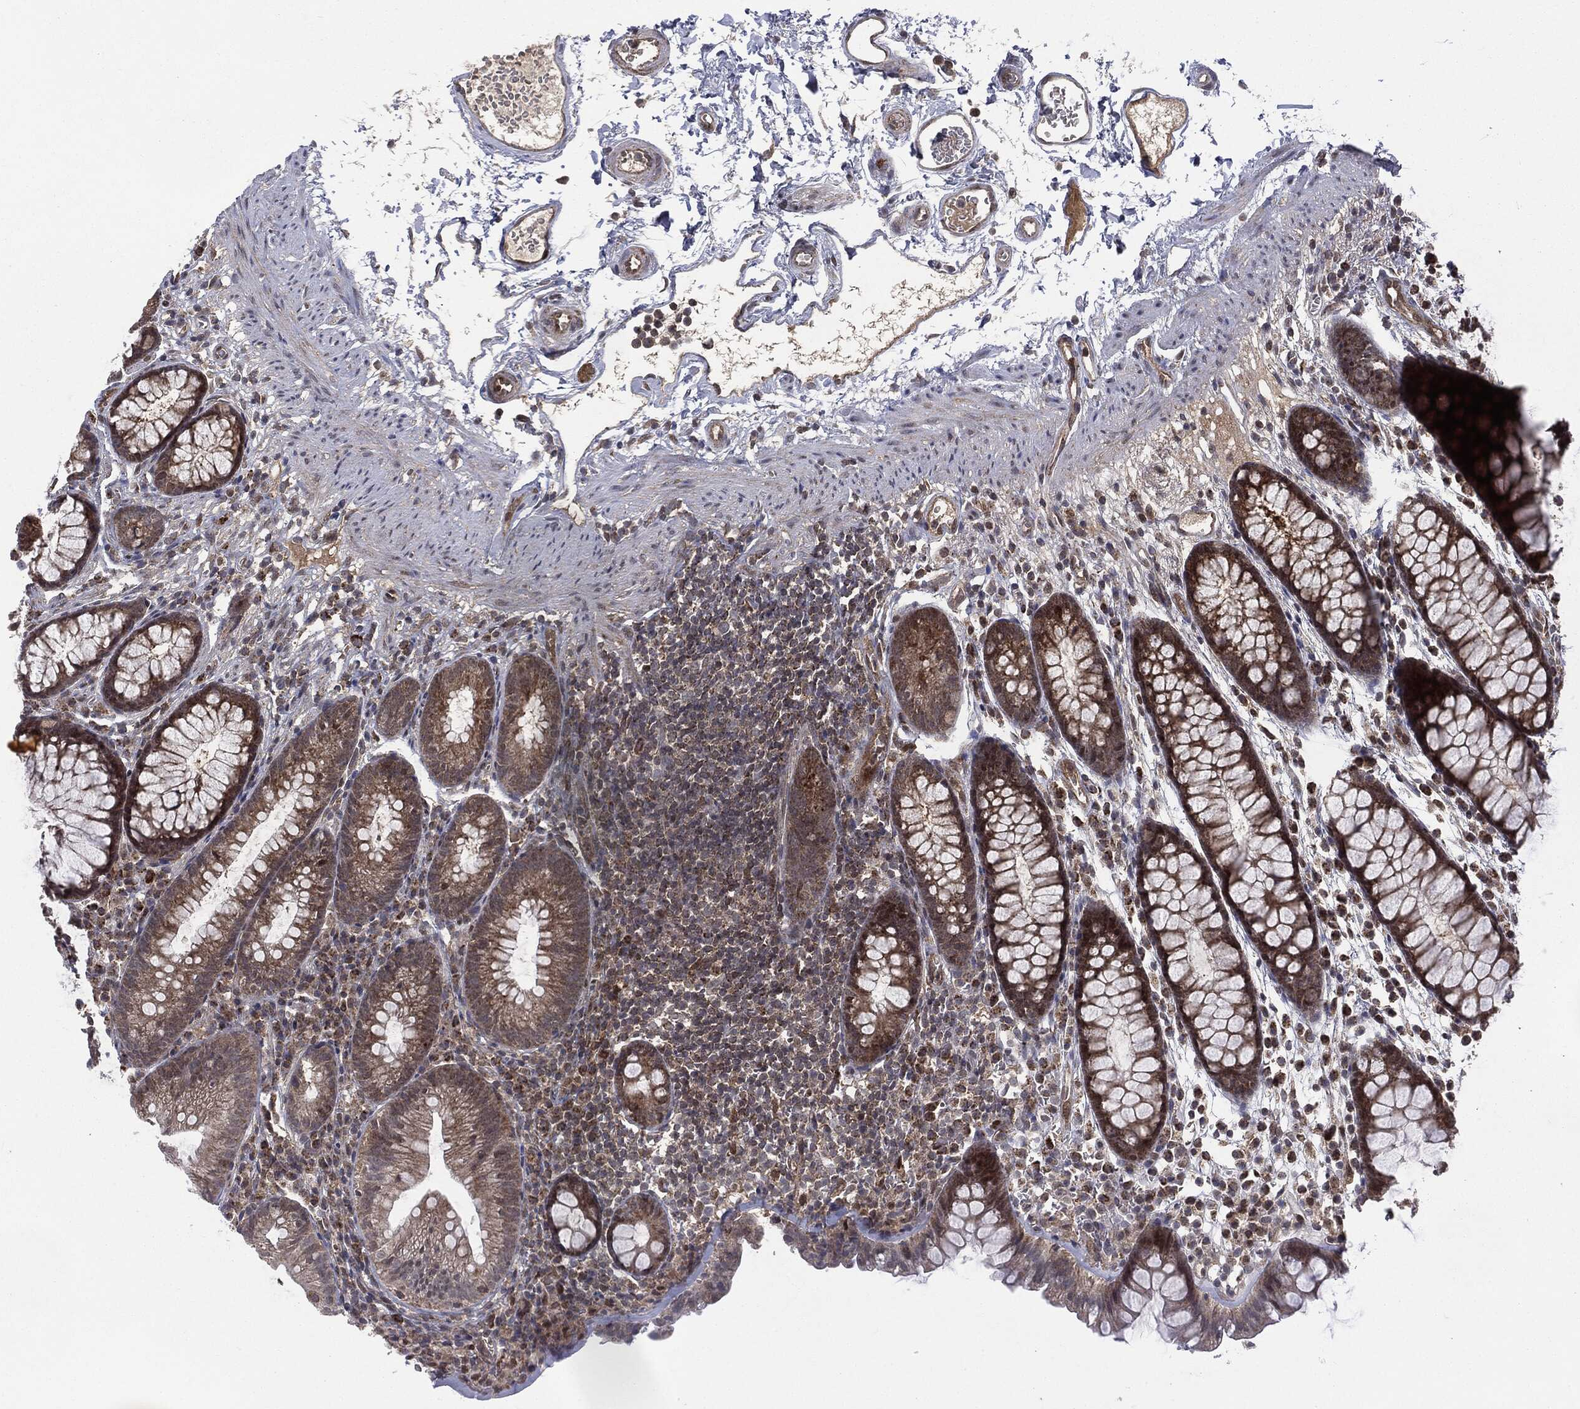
{"staining": {"intensity": "negative", "quantity": "none", "location": "none"}, "tissue": "colon", "cell_type": "Endothelial cells", "image_type": "normal", "snomed": [{"axis": "morphology", "description": "Normal tissue, NOS"}, {"axis": "topography", "description": "Colon"}], "caption": "DAB (3,3'-diaminobenzidine) immunohistochemical staining of unremarkable colon shows no significant positivity in endothelial cells. (DAB immunohistochemistry (IHC) visualized using brightfield microscopy, high magnification).", "gene": "PTPA", "patient": {"sex": "male", "age": 76}}